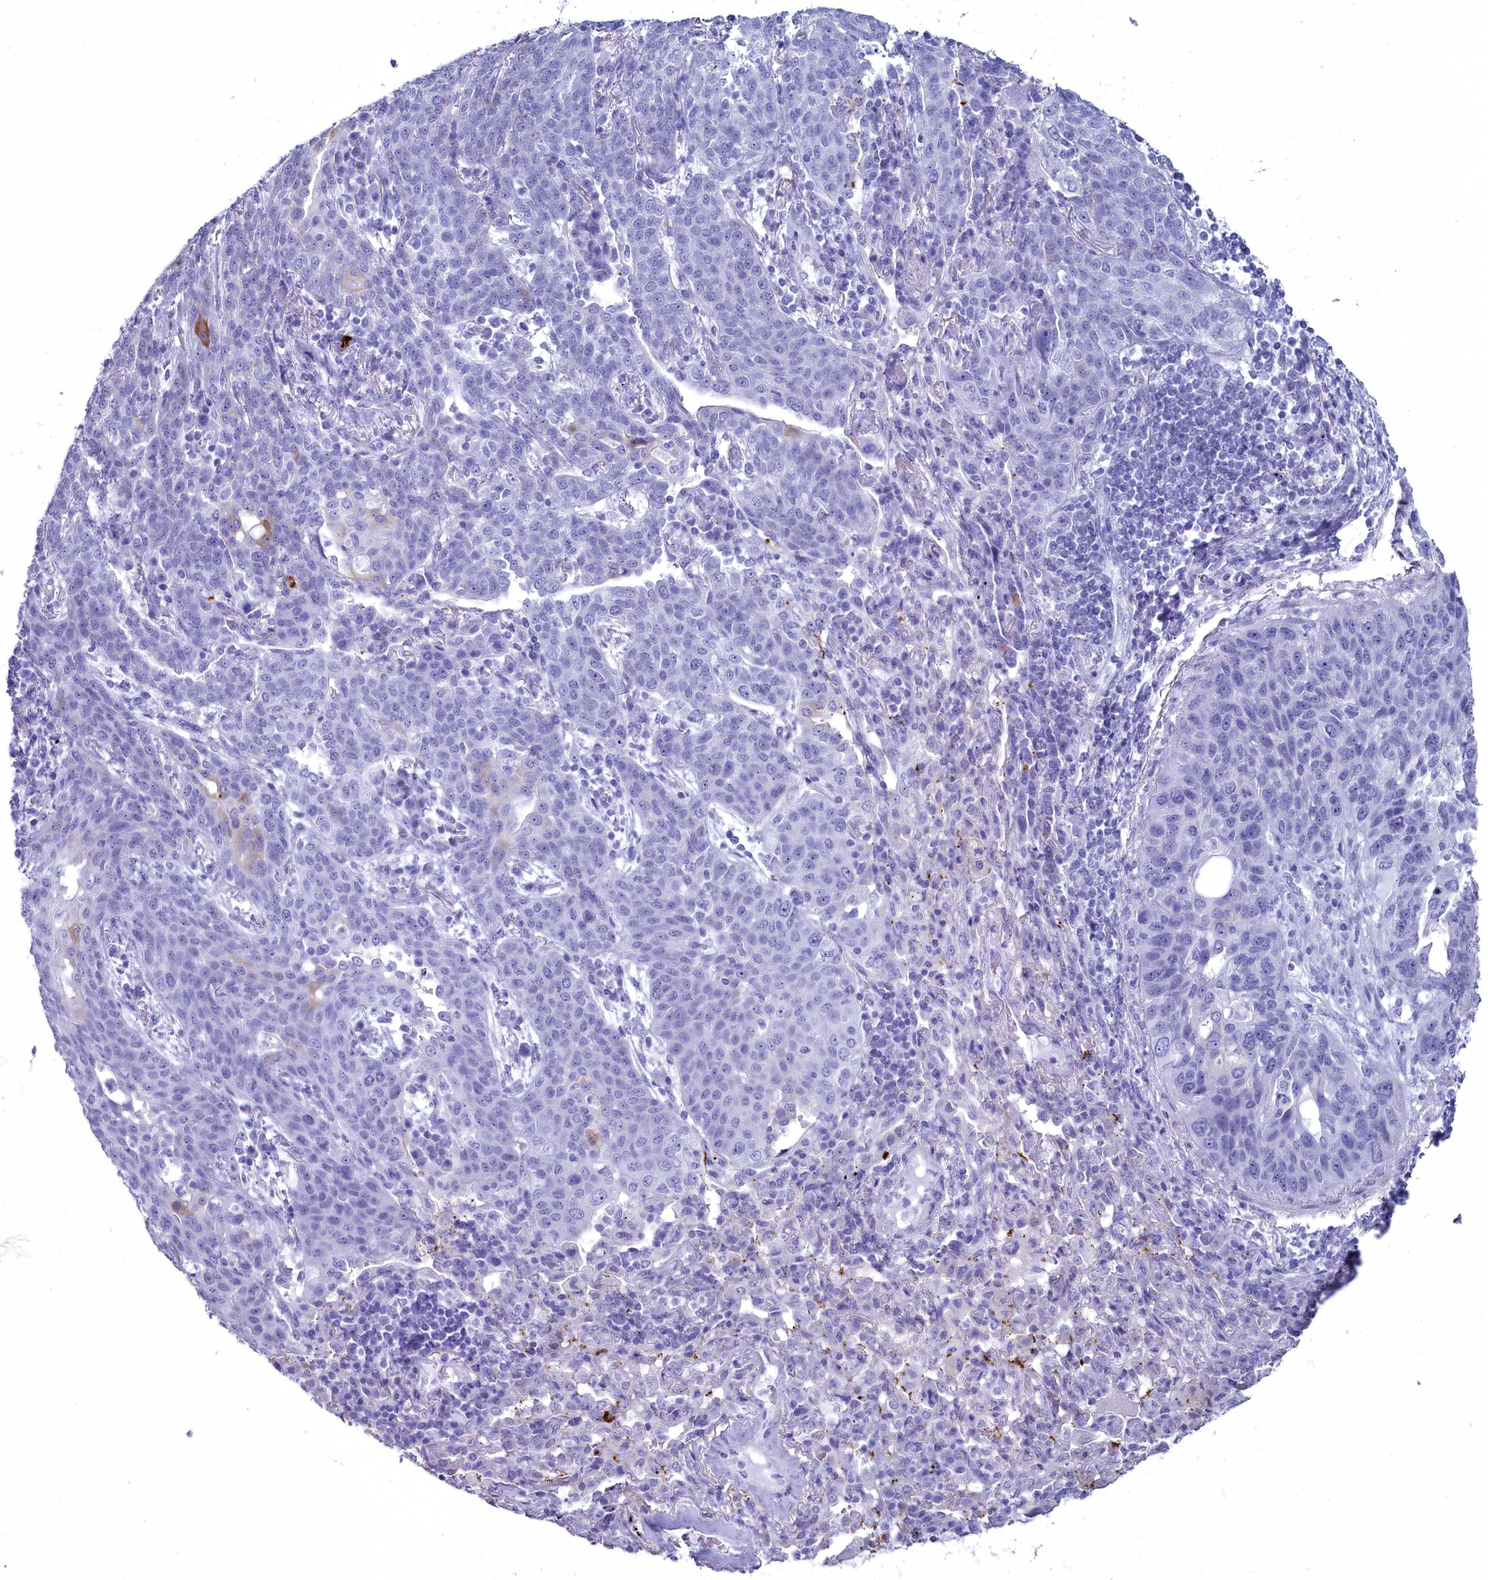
{"staining": {"intensity": "negative", "quantity": "none", "location": "none"}, "tissue": "lung cancer", "cell_type": "Tumor cells", "image_type": "cancer", "snomed": [{"axis": "morphology", "description": "Squamous cell carcinoma, NOS"}, {"axis": "topography", "description": "Lung"}], "caption": "DAB immunohistochemical staining of squamous cell carcinoma (lung) demonstrates no significant expression in tumor cells.", "gene": "MAP6", "patient": {"sex": "female", "age": 70}}